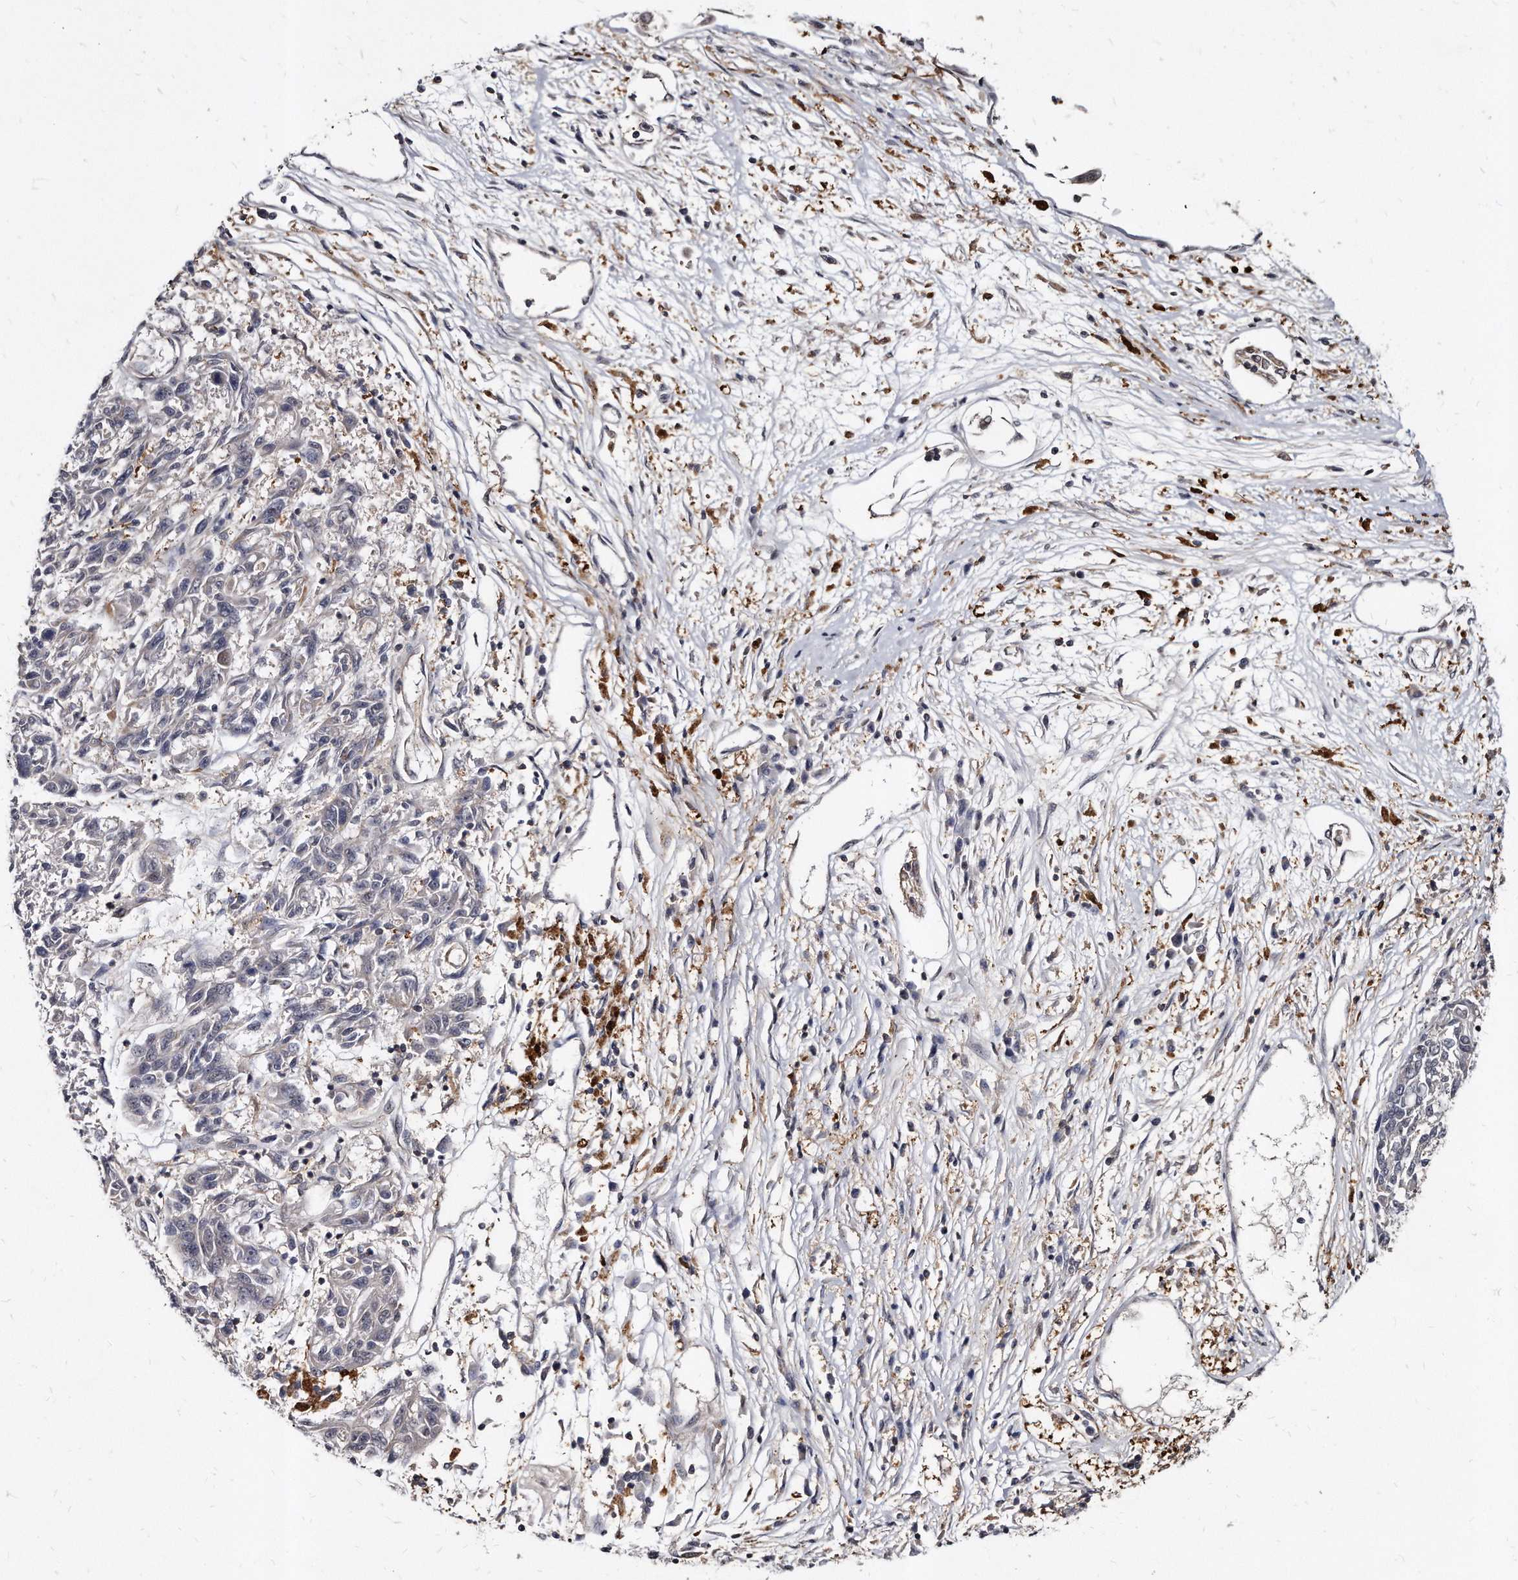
{"staining": {"intensity": "negative", "quantity": "none", "location": "none"}, "tissue": "melanoma", "cell_type": "Tumor cells", "image_type": "cancer", "snomed": [{"axis": "morphology", "description": "Malignant melanoma, NOS"}, {"axis": "topography", "description": "Skin"}], "caption": "There is no significant positivity in tumor cells of melanoma. (DAB immunohistochemistry with hematoxylin counter stain).", "gene": "KLHDC3", "patient": {"sex": "male", "age": 53}}